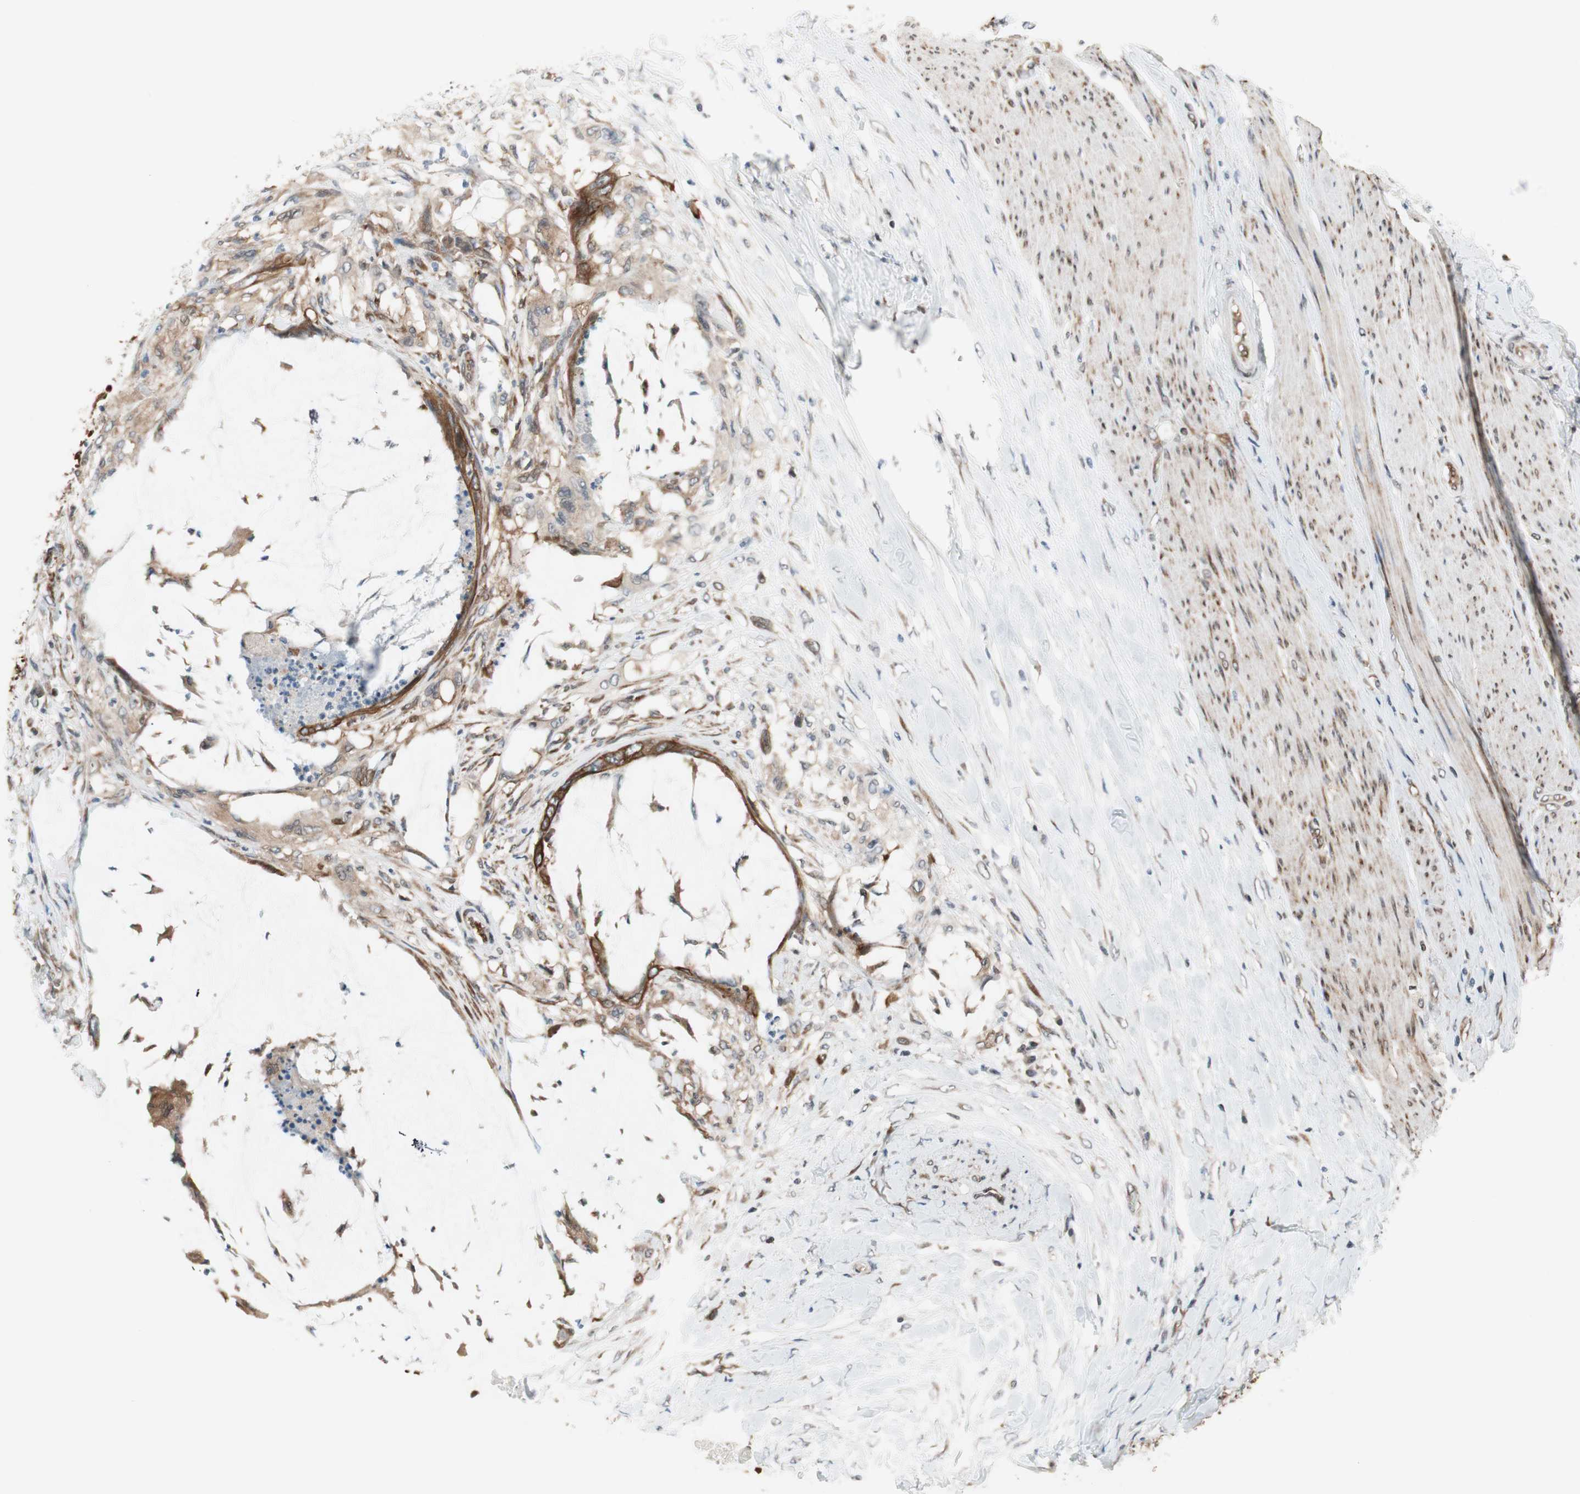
{"staining": {"intensity": "strong", "quantity": ">75%", "location": "cytoplasmic/membranous"}, "tissue": "colorectal cancer", "cell_type": "Tumor cells", "image_type": "cancer", "snomed": [{"axis": "morphology", "description": "Adenocarcinoma, NOS"}, {"axis": "topography", "description": "Rectum"}], "caption": "IHC of human colorectal cancer (adenocarcinoma) displays high levels of strong cytoplasmic/membranous staining in about >75% of tumor cells. The staining was performed using DAB, with brown indicating positive protein expression. Nuclei are stained blue with hematoxylin.", "gene": "ZNF512B", "patient": {"sex": "female", "age": 77}}